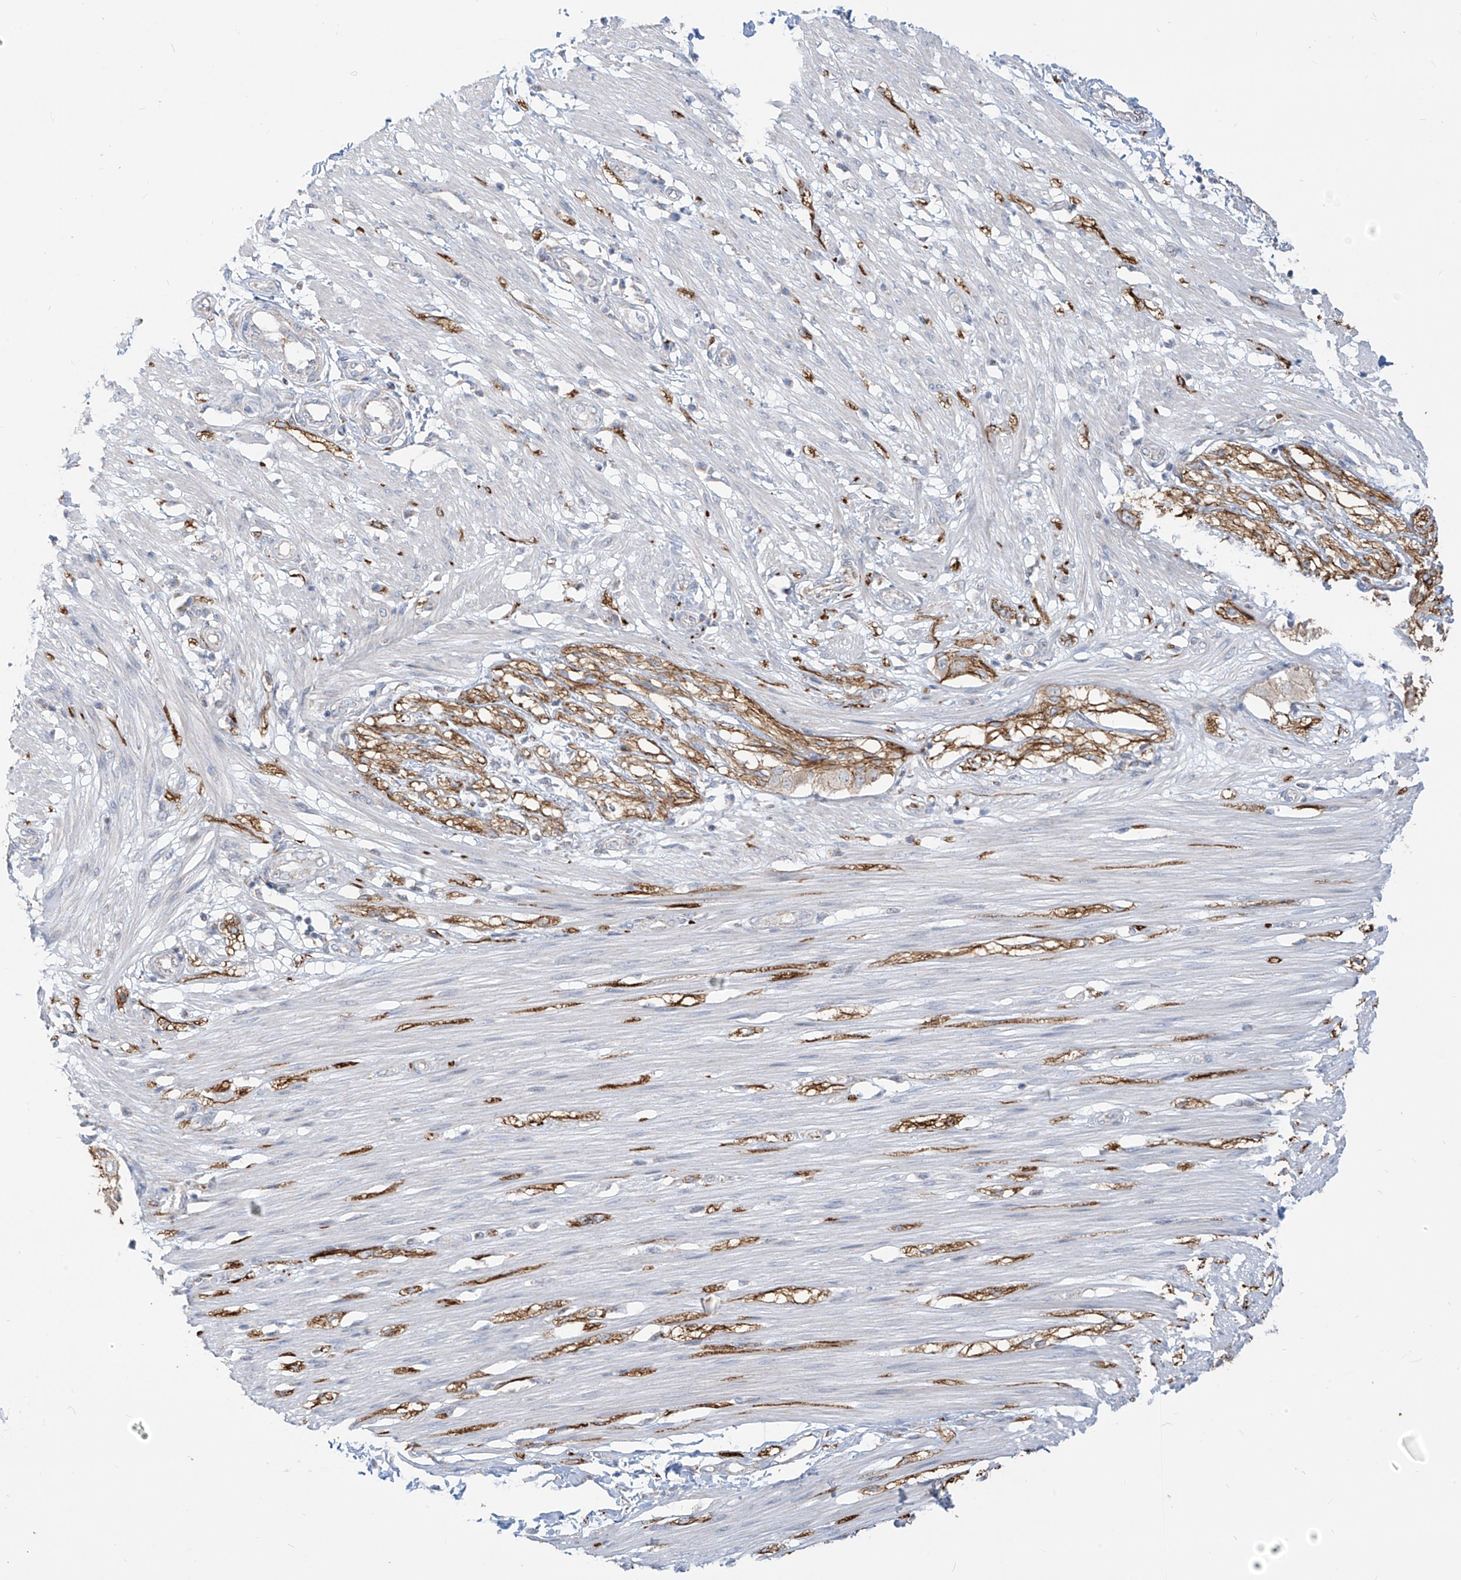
{"staining": {"intensity": "negative", "quantity": "none", "location": "none"}, "tissue": "smooth muscle", "cell_type": "Smooth muscle cells", "image_type": "normal", "snomed": [{"axis": "morphology", "description": "Normal tissue, NOS"}, {"axis": "morphology", "description": "Adenocarcinoma, NOS"}, {"axis": "topography", "description": "Colon"}, {"axis": "topography", "description": "Peripheral nerve tissue"}], "caption": "Smooth muscle was stained to show a protein in brown. There is no significant staining in smooth muscle cells. (Brightfield microscopy of DAB IHC at high magnification).", "gene": "ARHGEF40", "patient": {"sex": "male", "age": 14}}